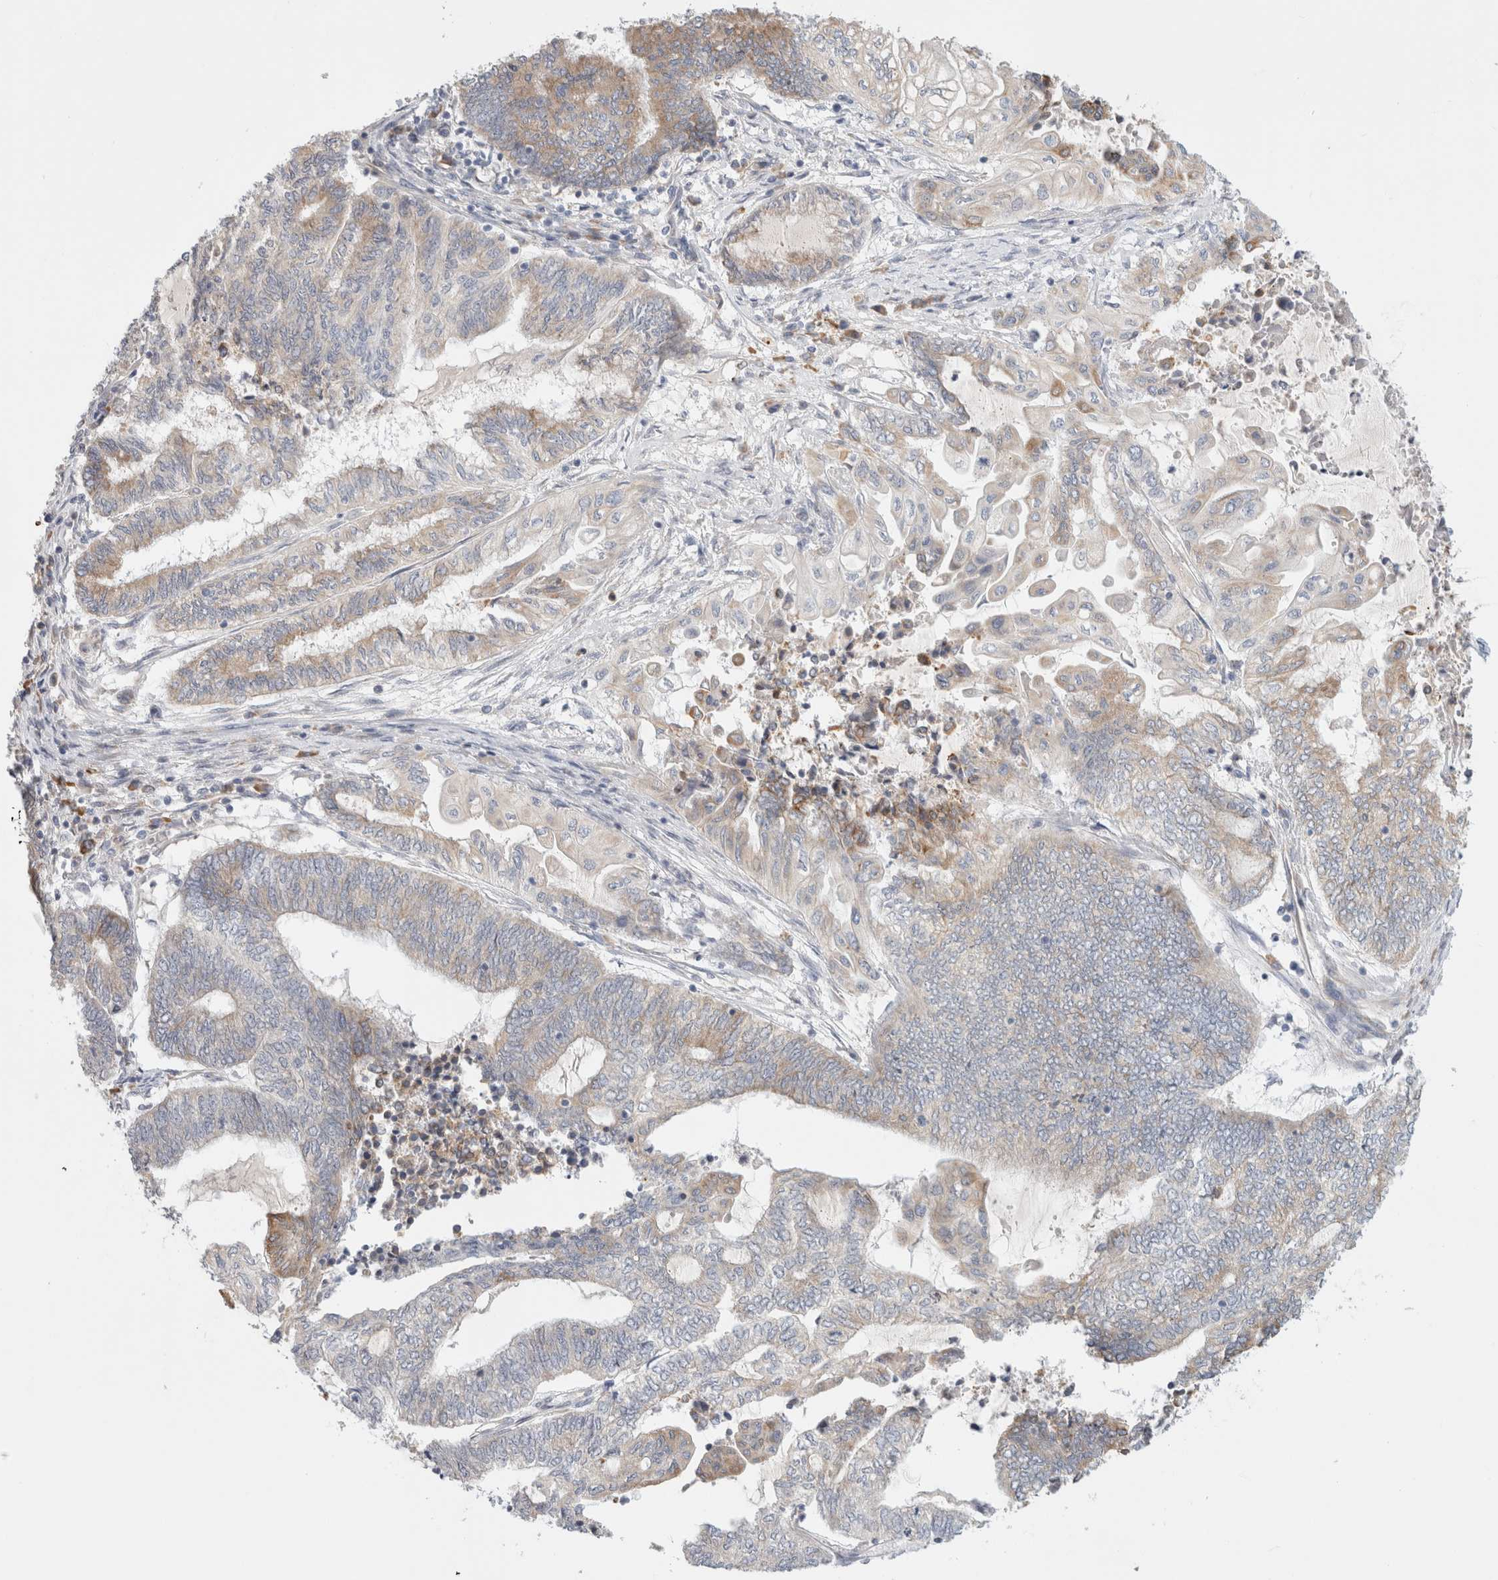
{"staining": {"intensity": "moderate", "quantity": "<25%", "location": "cytoplasmic/membranous"}, "tissue": "endometrial cancer", "cell_type": "Tumor cells", "image_type": "cancer", "snomed": [{"axis": "morphology", "description": "Adenocarcinoma, NOS"}, {"axis": "topography", "description": "Uterus"}, {"axis": "topography", "description": "Endometrium"}], "caption": "Endometrial cancer (adenocarcinoma) was stained to show a protein in brown. There is low levels of moderate cytoplasmic/membranous expression in about <25% of tumor cells.", "gene": "CSK", "patient": {"sex": "female", "age": 70}}